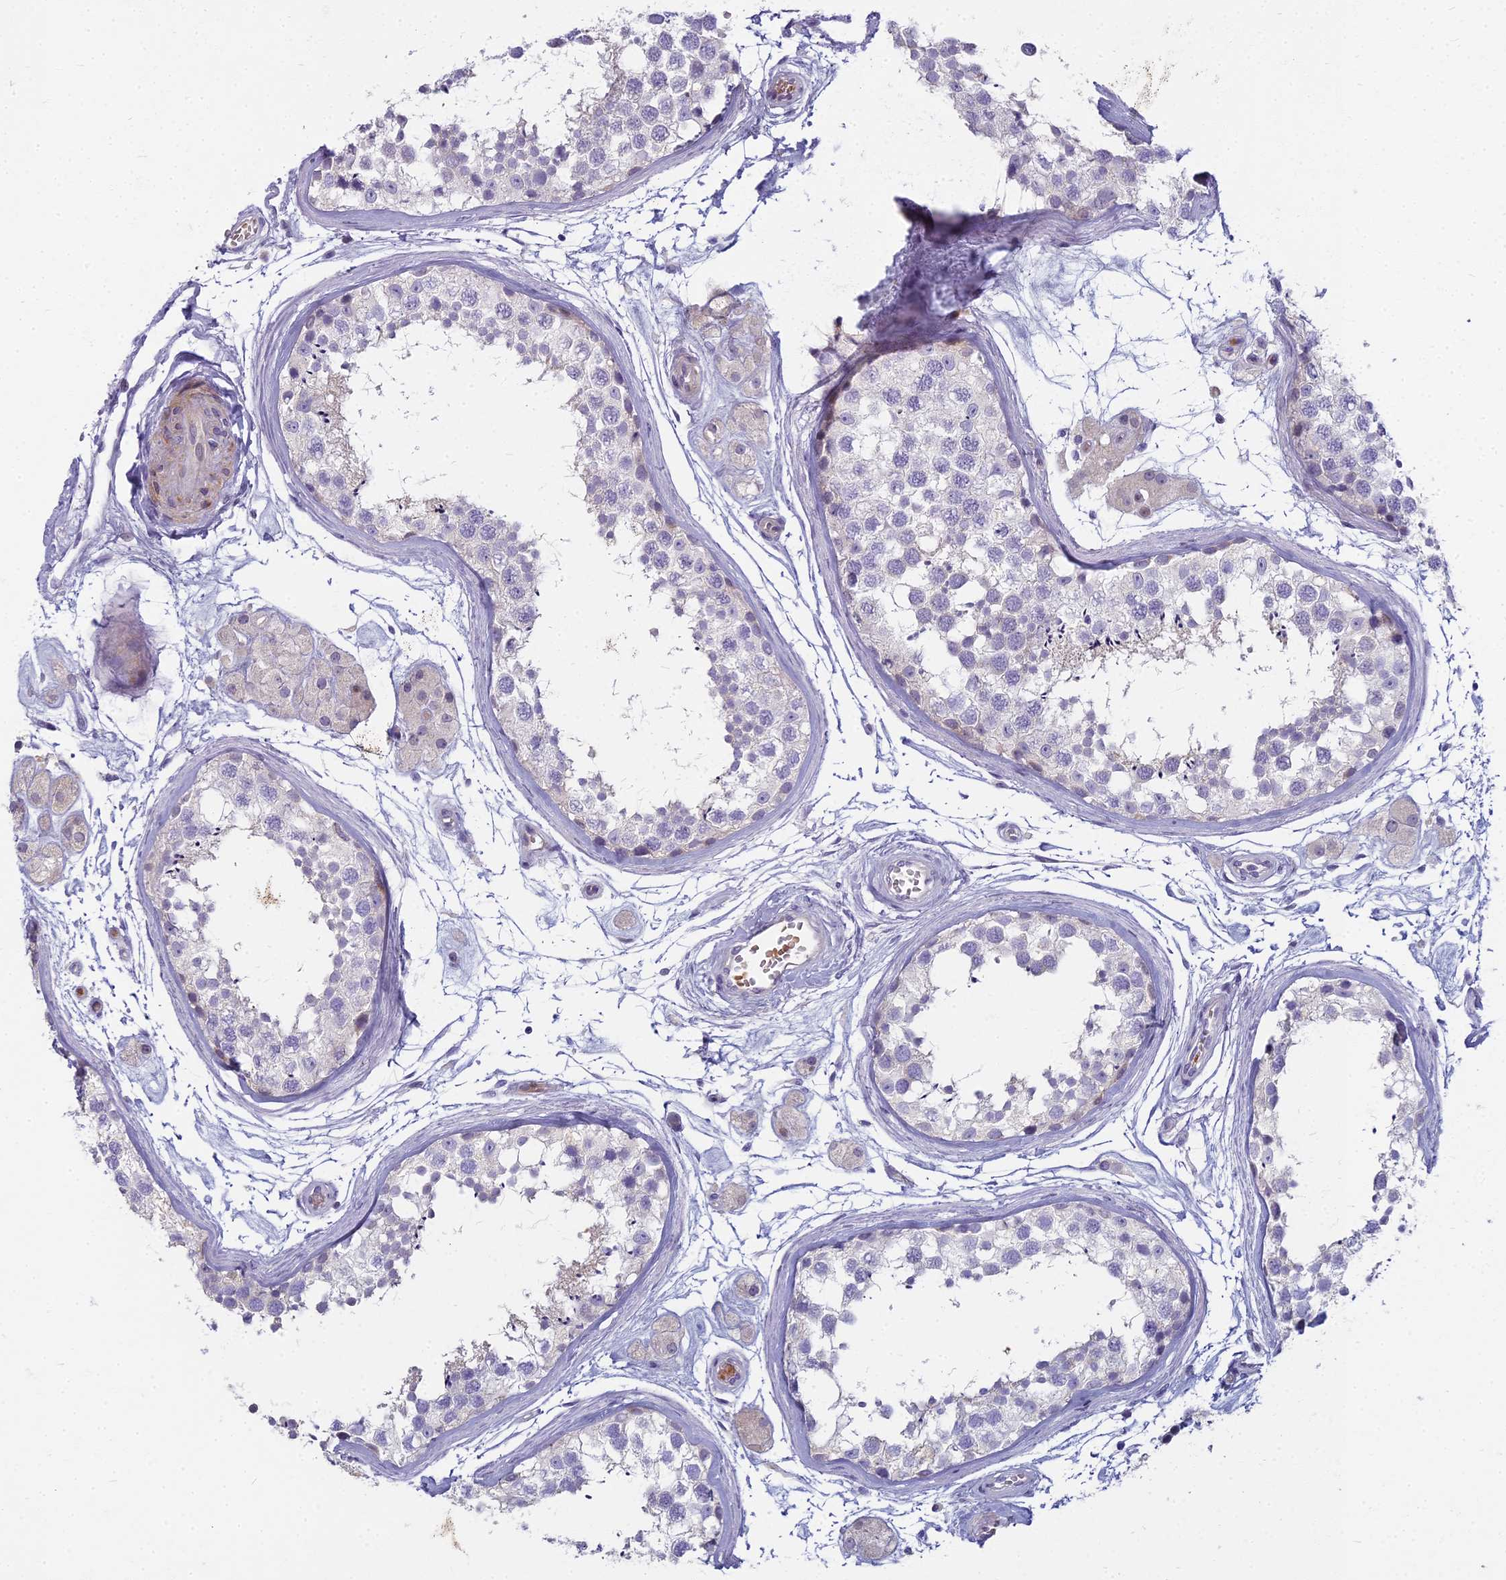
{"staining": {"intensity": "negative", "quantity": "none", "location": "none"}, "tissue": "testis", "cell_type": "Cells in seminiferous ducts", "image_type": "normal", "snomed": [{"axis": "morphology", "description": "Normal tissue, NOS"}, {"axis": "topography", "description": "Testis"}], "caption": "This is an IHC photomicrograph of unremarkable testis. There is no expression in cells in seminiferous ducts.", "gene": "ARL15", "patient": {"sex": "male", "age": 56}}